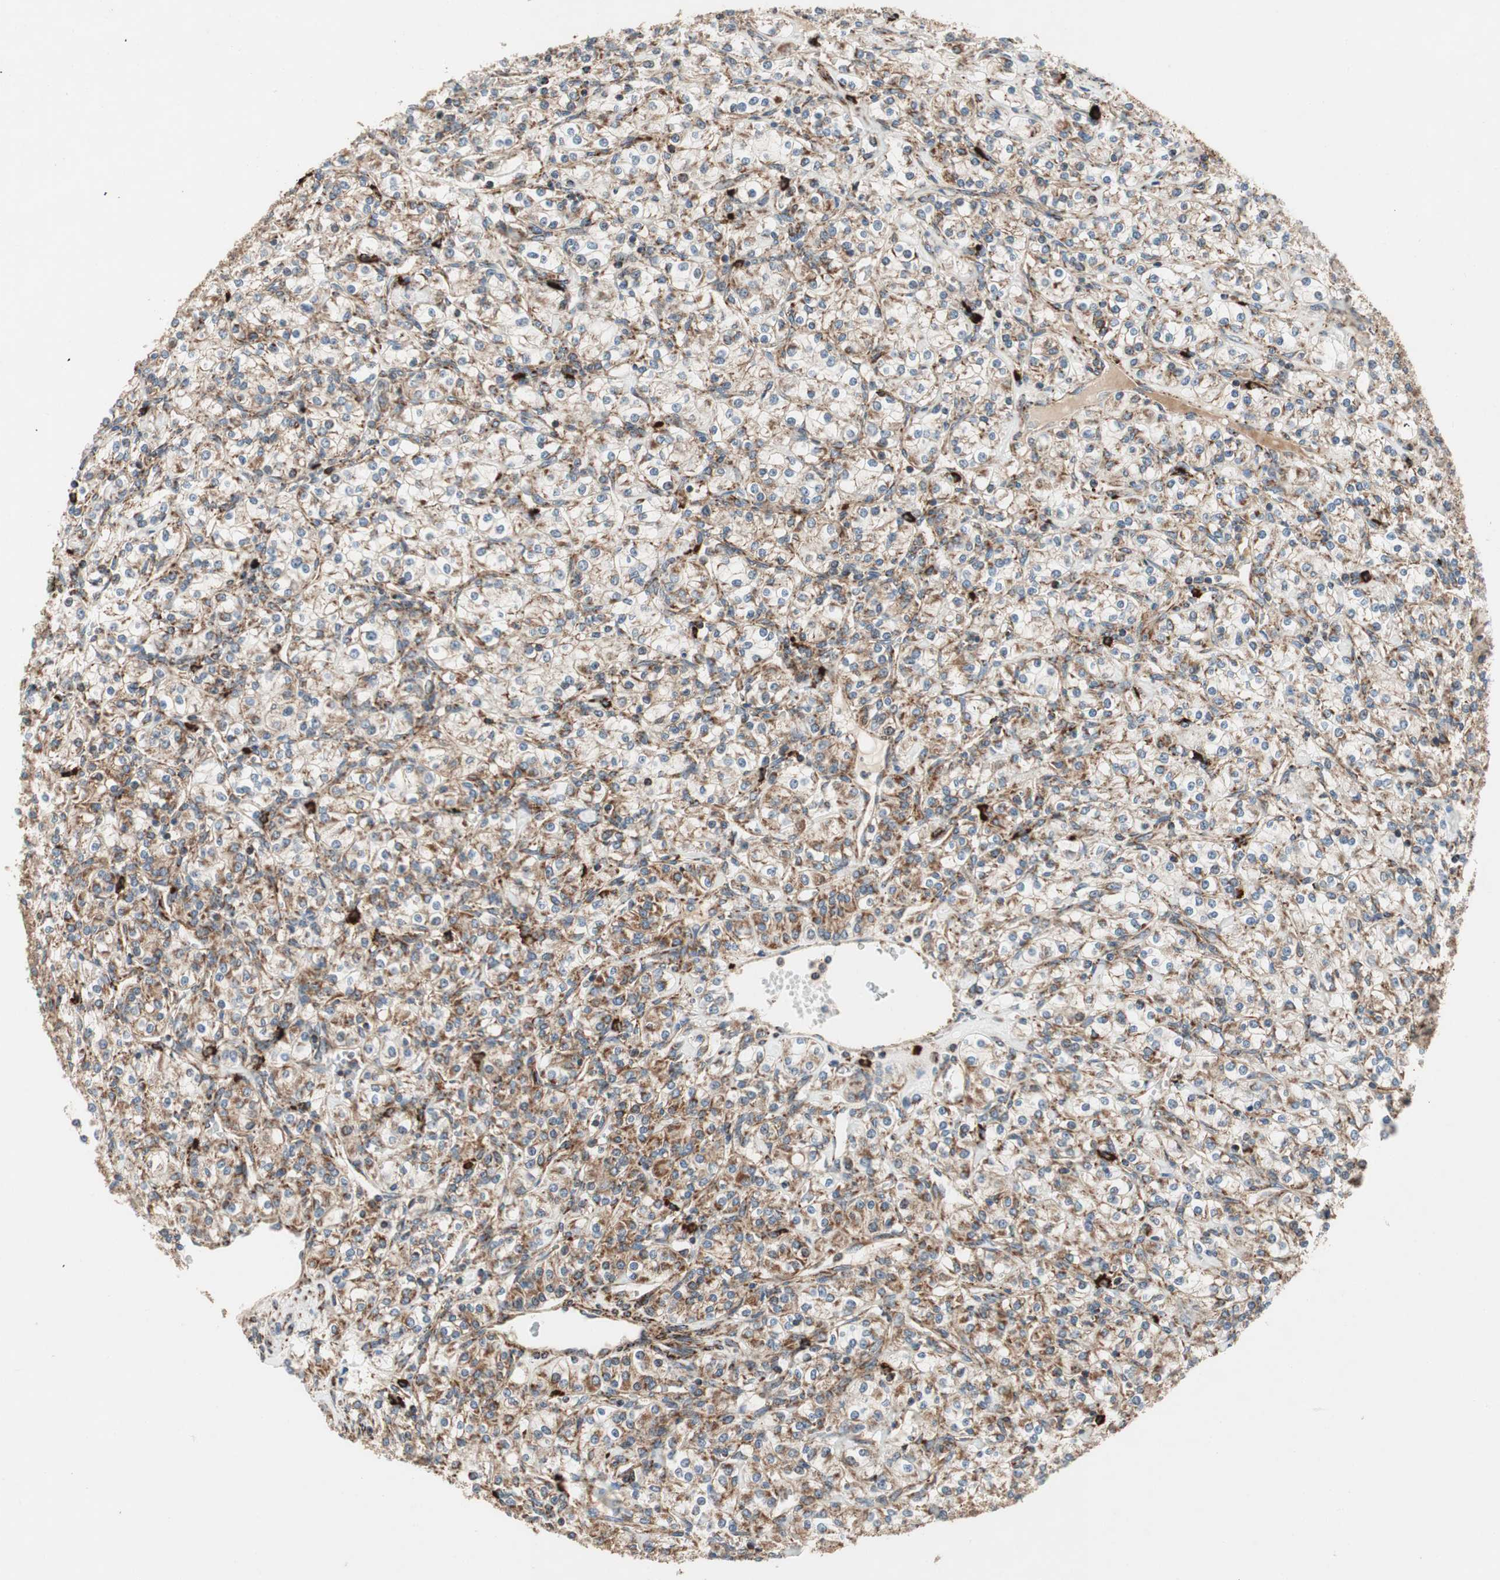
{"staining": {"intensity": "moderate", "quantity": "25%-75%", "location": "cytoplasmic/membranous"}, "tissue": "renal cancer", "cell_type": "Tumor cells", "image_type": "cancer", "snomed": [{"axis": "morphology", "description": "Adenocarcinoma, NOS"}, {"axis": "topography", "description": "Kidney"}], "caption": "Tumor cells display medium levels of moderate cytoplasmic/membranous expression in about 25%-75% of cells in renal cancer. (Brightfield microscopy of DAB IHC at high magnification).", "gene": "AKAP1", "patient": {"sex": "male", "age": 77}}